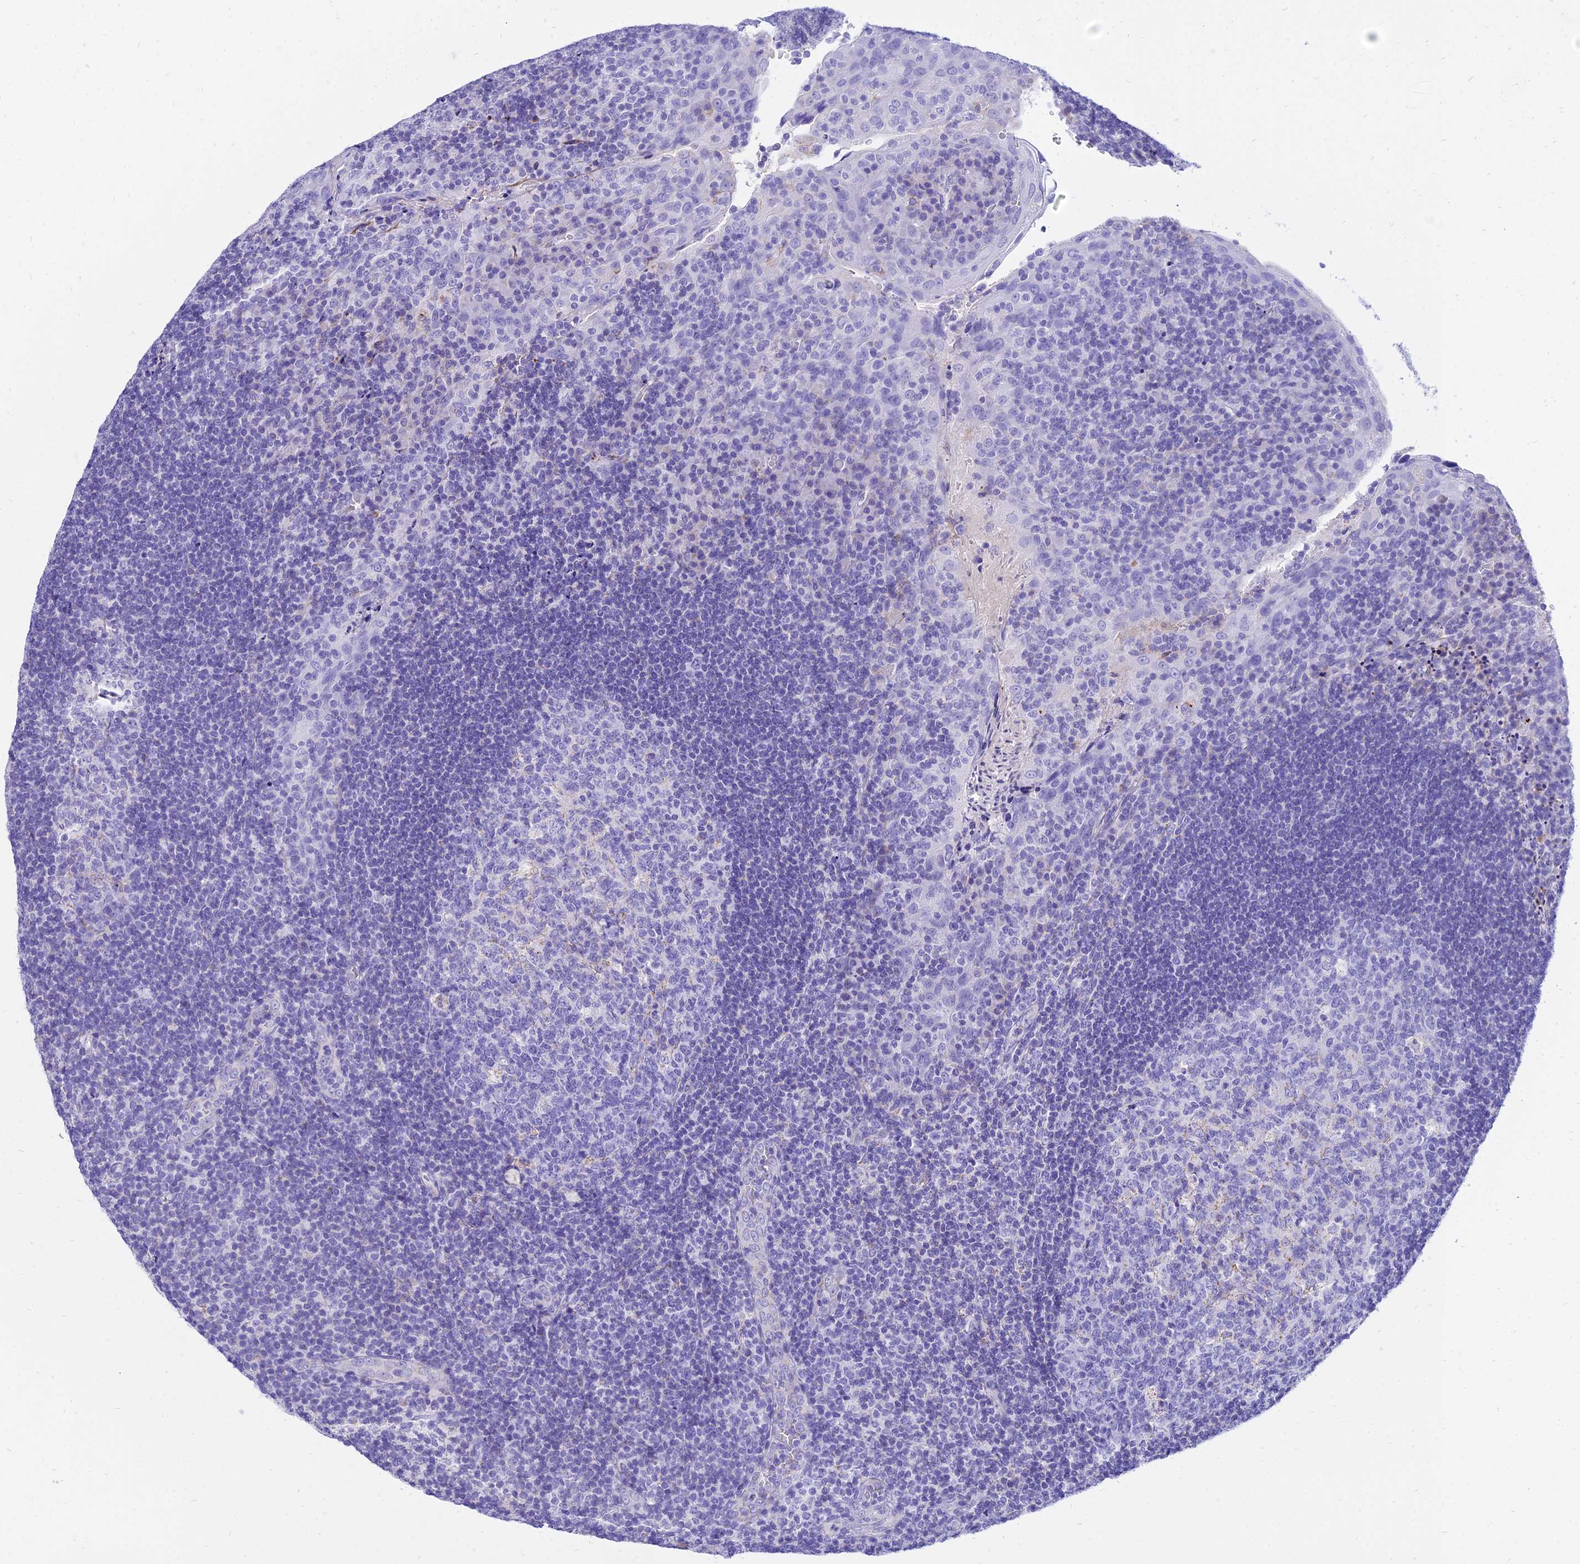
{"staining": {"intensity": "negative", "quantity": "none", "location": "none"}, "tissue": "tonsil", "cell_type": "Germinal center cells", "image_type": "normal", "snomed": [{"axis": "morphology", "description": "Normal tissue, NOS"}, {"axis": "topography", "description": "Tonsil"}], "caption": "Germinal center cells show no significant positivity in unremarkable tonsil. The staining is performed using DAB (3,3'-diaminobenzidine) brown chromogen with nuclei counter-stained in using hematoxylin.", "gene": "PKN3", "patient": {"sex": "male", "age": 17}}